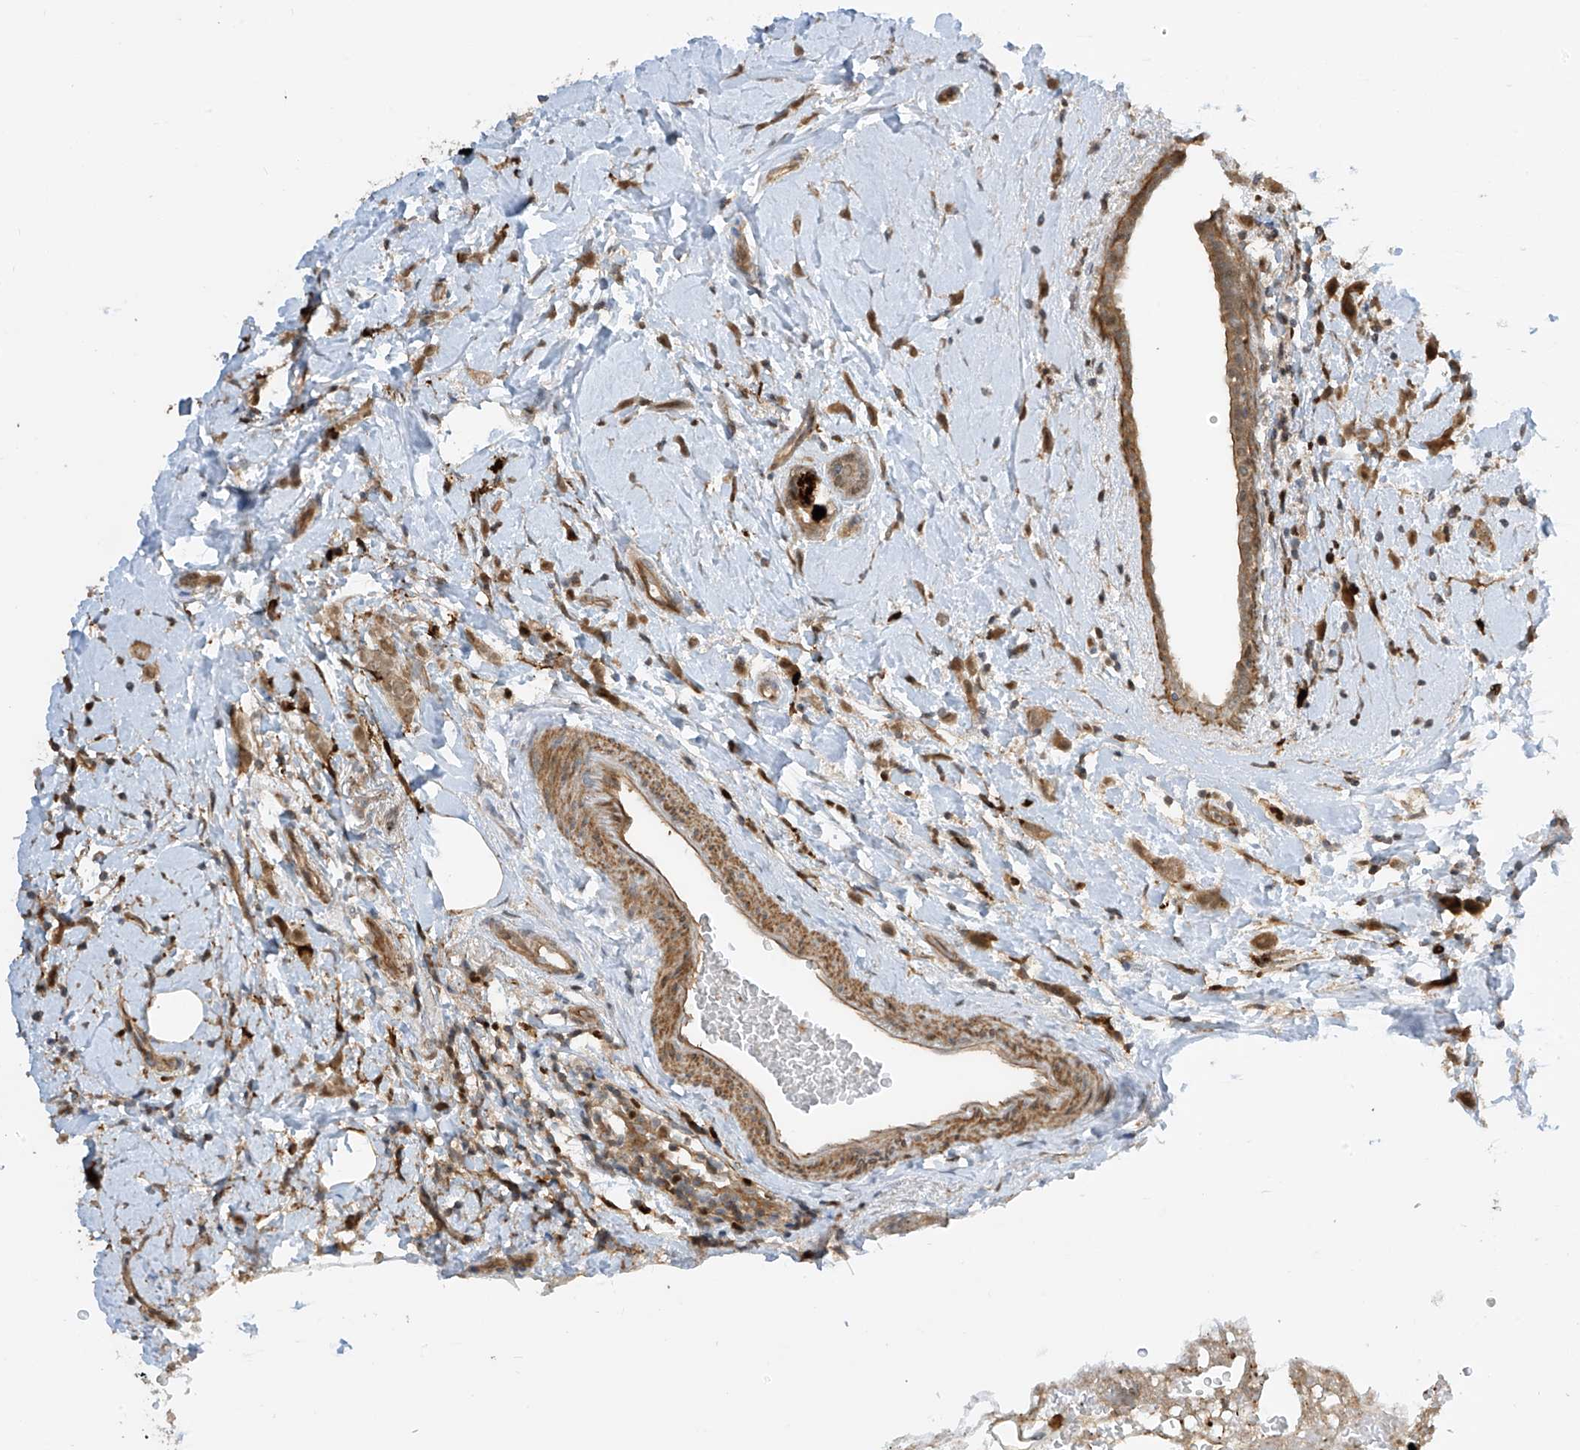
{"staining": {"intensity": "moderate", "quantity": ">75%", "location": "cytoplasmic/membranous,nuclear"}, "tissue": "breast cancer", "cell_type": "Tumor cells", "image_type": "cancer", "snomed": [{"axis": "morphology", "description": "Lobular carcinoma"}, {"axis": "topography", "description": "Breast"}], "caption": "Immunohistochemistry (IHC) photomicrograph of neoplastic tissue: human breast cancer (lobular carcinoma) stained using IHC shows medium levels of moderate protein expression localized specifically in the cytoplasmic/membranous and nuclear of tumor cells, appearing as a cytoplasmic/membranous and nuclear brown color.", "gene": "ATAD2B", "patient": {"sex": "female", "age": 47}}